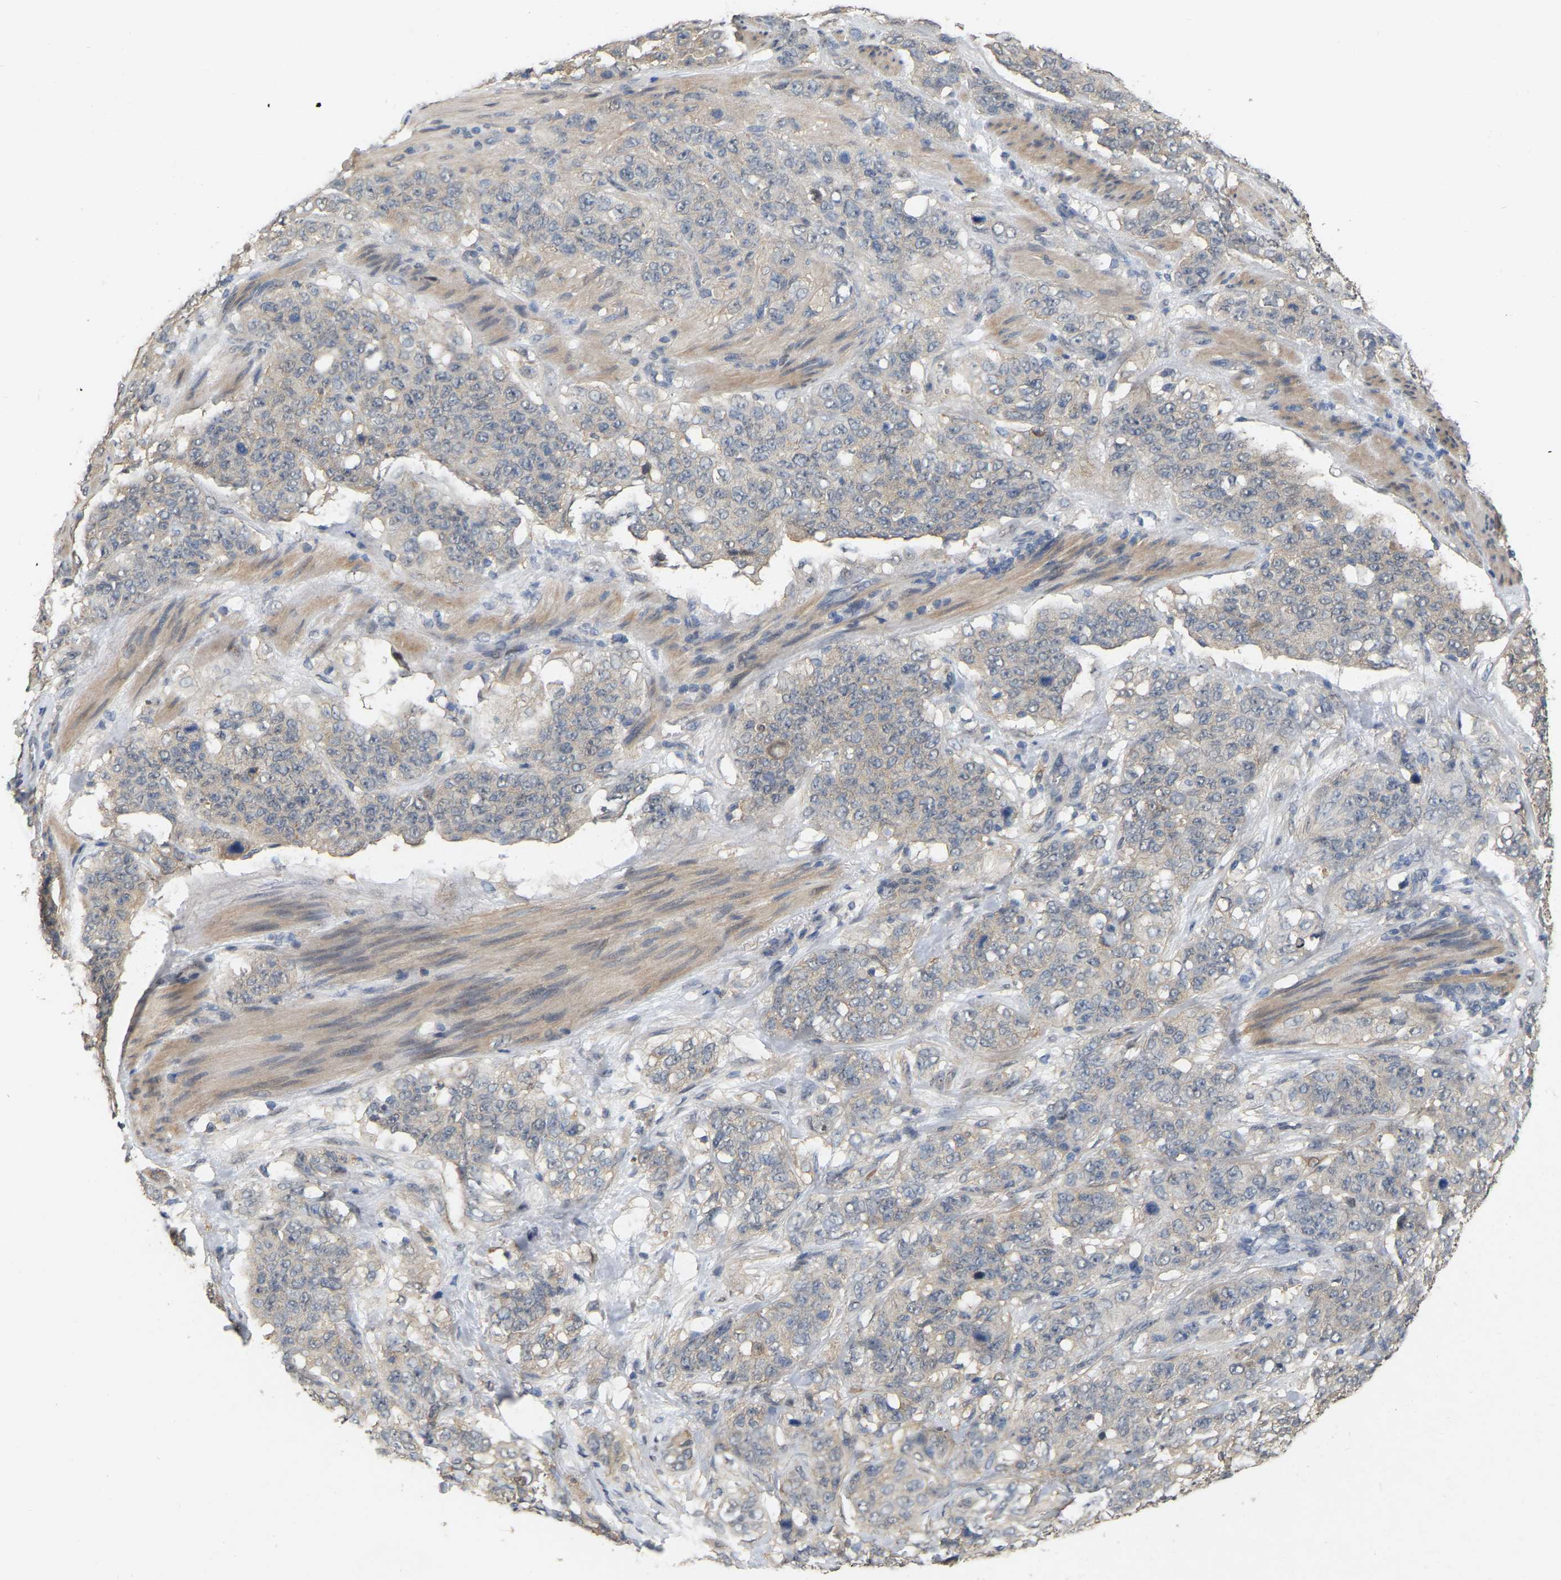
{"staining": {"intensity": "weak", "quantity": "<25%", "location": "cytoplasmic/membranous"}, "tissue": "stomach cancer", "cell_type": "Tumor cells", "image_type": "cancer", "snomed": [{"axis": "morphology", "description": "Adenocarcinoma, NOS"}, {"axis": "topography", "description": "Stomach"}], "caption": "This is an immunohistochemistry micrograph of stomach adenocarcinoma. There is no positivity in tumor cells.", "gene": "RUVBL1", "patient": {"sex": "male", "age": 48}}